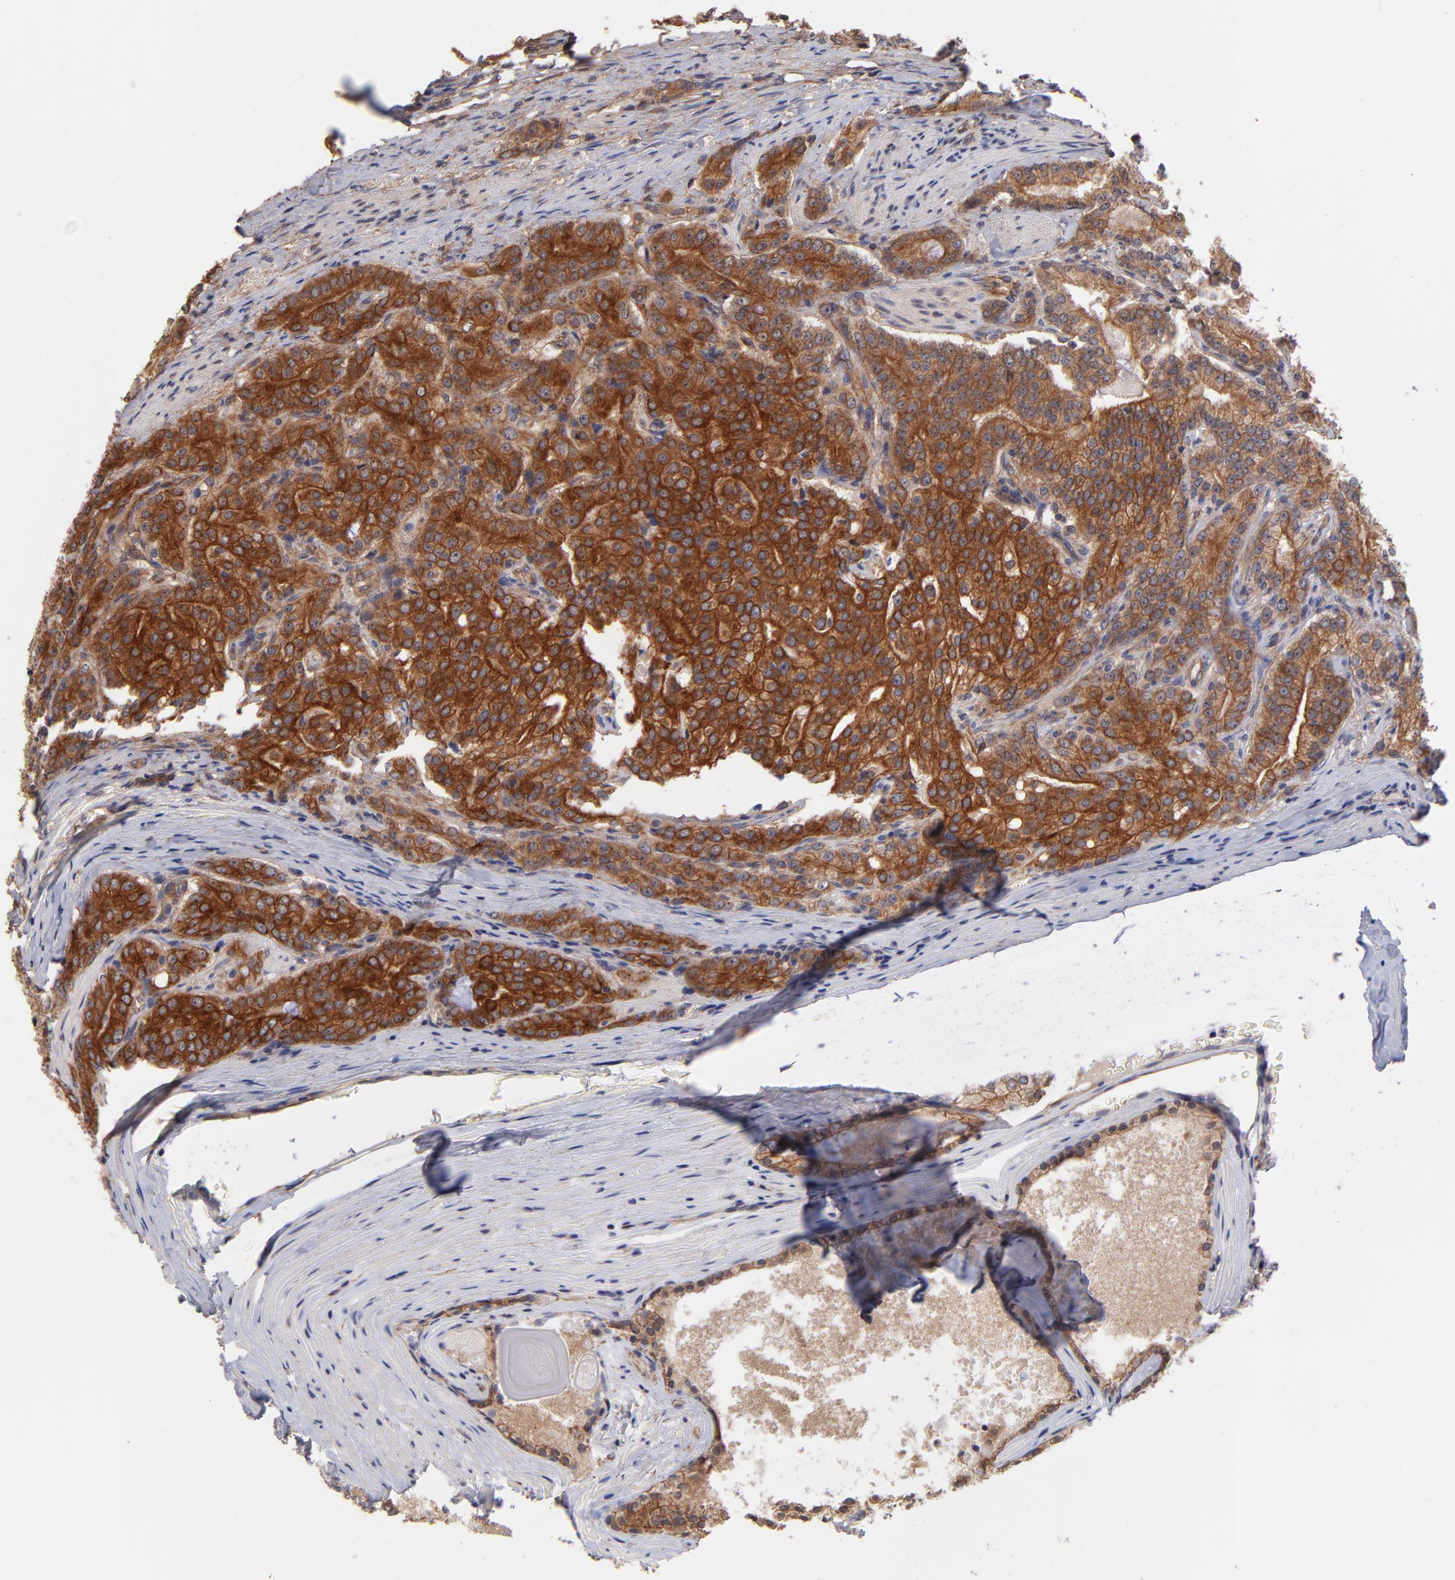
{"staining": {"intensity": "strong", "quantity": ">75%", "location": "cytoplasmic/membranous"}, "tissue": "prostate cancer", "cell_type": "Tumor cells", "image_type": "cancer", "snomed": [{"axis": "morphology", "description": "Adenocarcinoma, Medium grade"}, {"axis": "topography", "description": "Prostate"}], "caption": "A brown stain labels strong cytoplasmic/membranous staining of a protein in human prostate cancer (medium-grade adenocarcinoma) tumor cells.", "gene": "STAP2", "patient": {"sex": "male", "age": 72}}